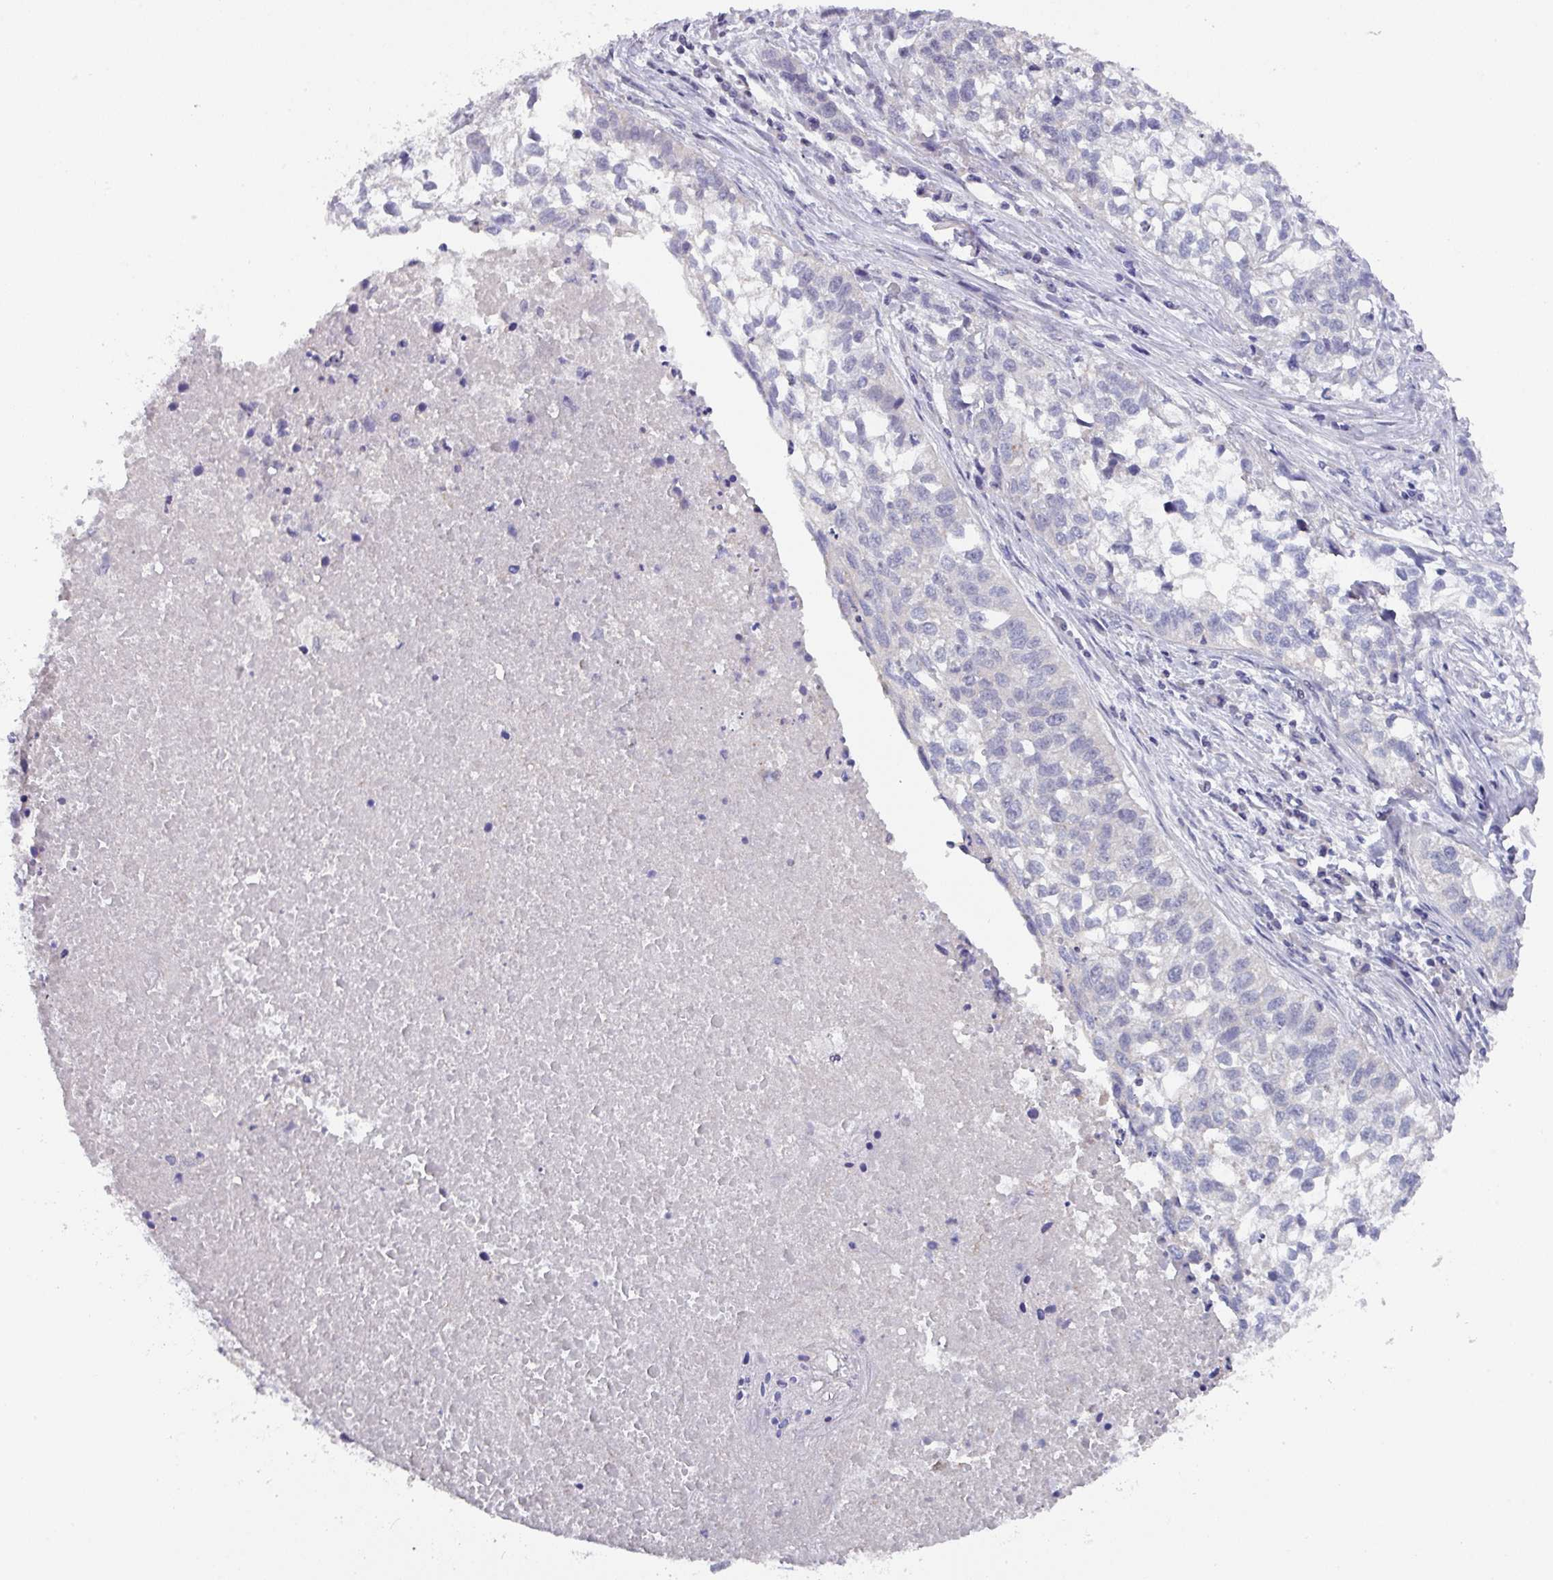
{"staining": {"intensity": "negative", "quantity": "none", "location": "none"}, "tissue": "lung cancer", "cell_type": "Tumor cells", "image_type": "cancer", "snomed": [{"axis": "morphology", "description": "Squamous cell carcinoma, NOS"}, {"axis": "topography", "description": "Lung"}], "caption": "Lung cancer (squamous cell carcinoma) was stained to show a protein in brown. There is no significant expression in tumor cells.", "gene": "DCAF12L2", "patient": {"sex": "male", "age": 74}}